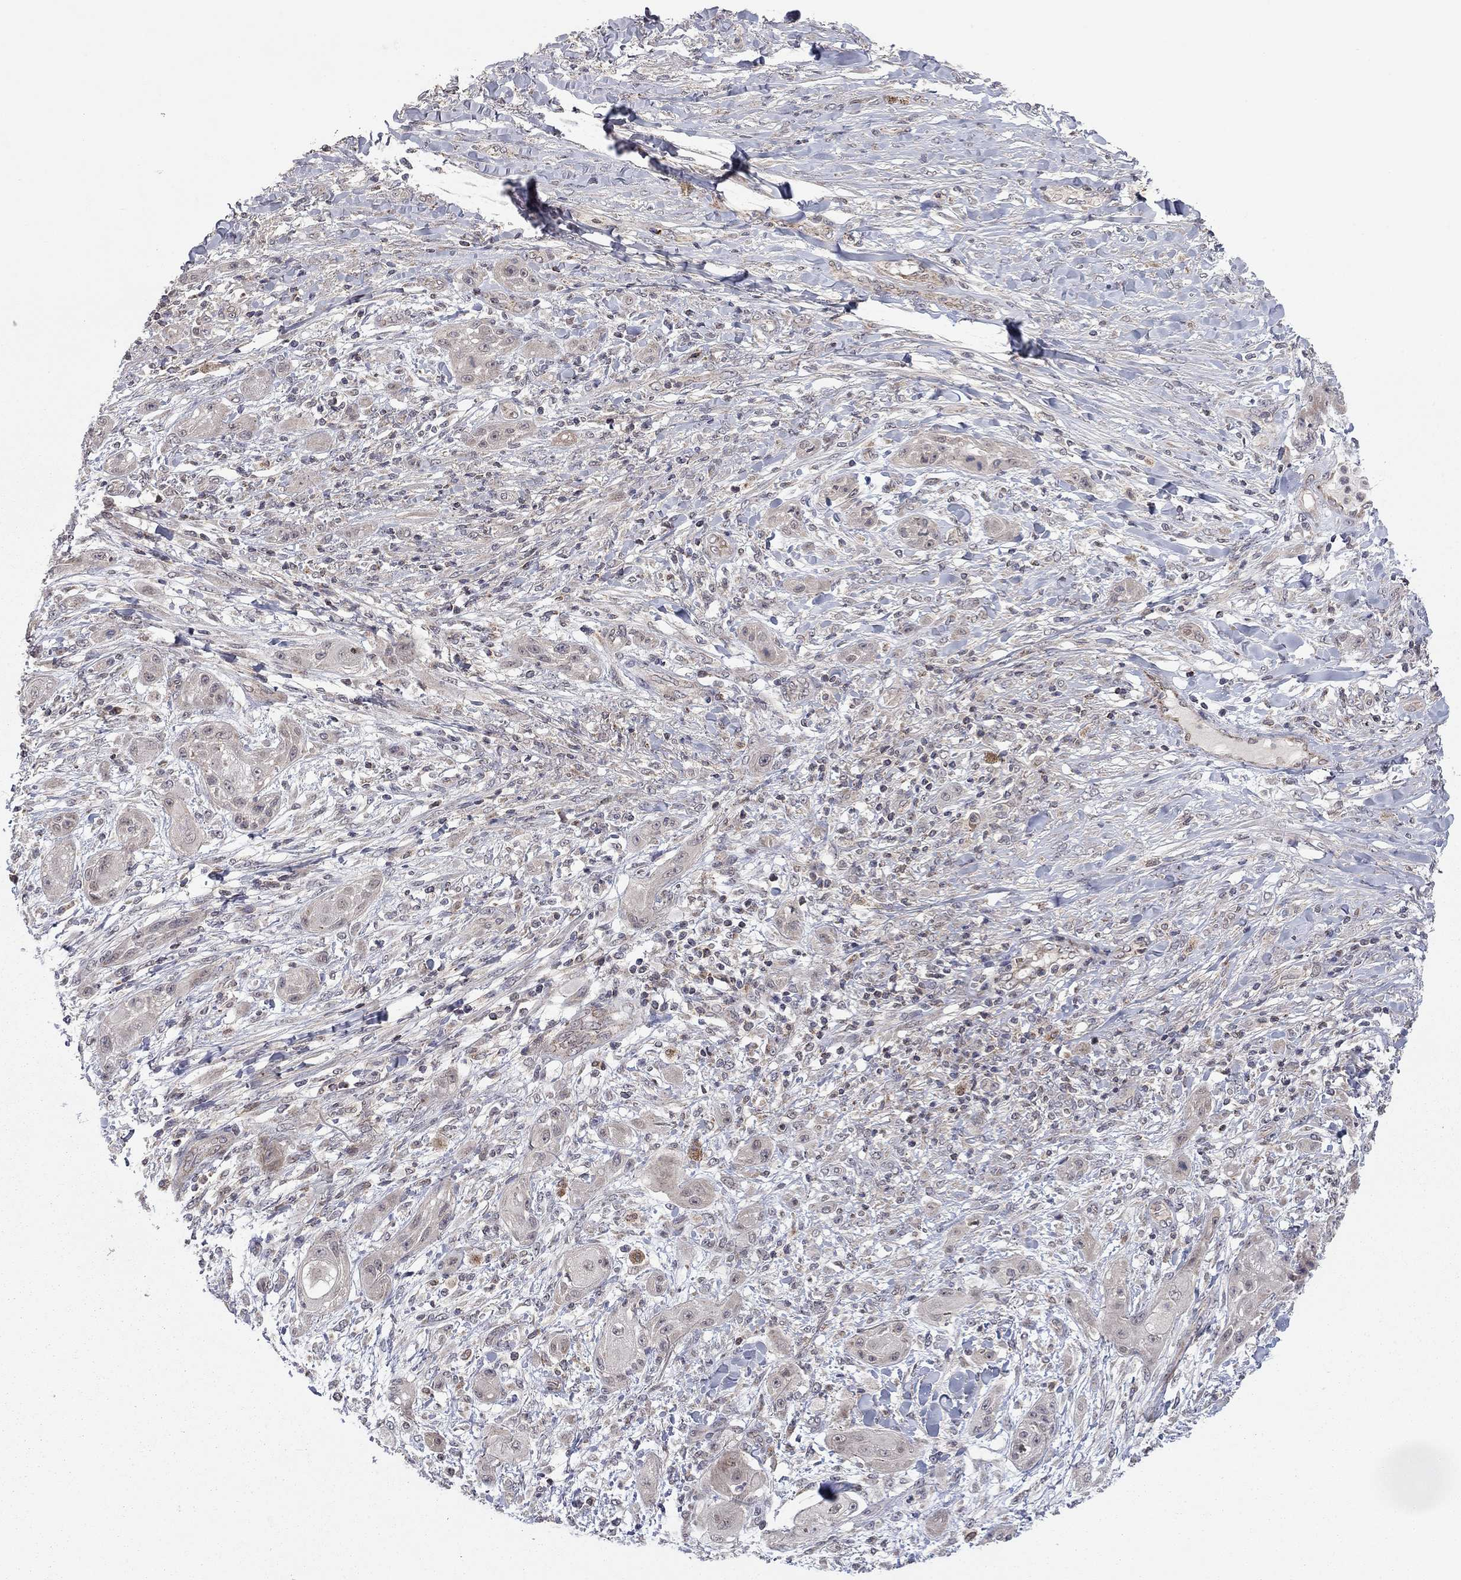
{"staining": {"intensity": "weak", "quantity": "25%-75%", "location": "cytoplasmic/membranous"}, "tissue": "skin cancer", "cell_type": "Tumor cells", "image_type": "cancer", "snomed": [{"axis": "morphology", "description": "Squamous cell carcinoma, NOS"}, {"axis": "topography", "description": "Skin"}], "caption": "Protein expression analysis of skin cancer (squamous cell carcinoma) exhibits weak cytoplasmic/membranous expression in about 25%-75% of tumor cells.", "gene": "IDS", "patient": {"sex": "male", "age": 62}}